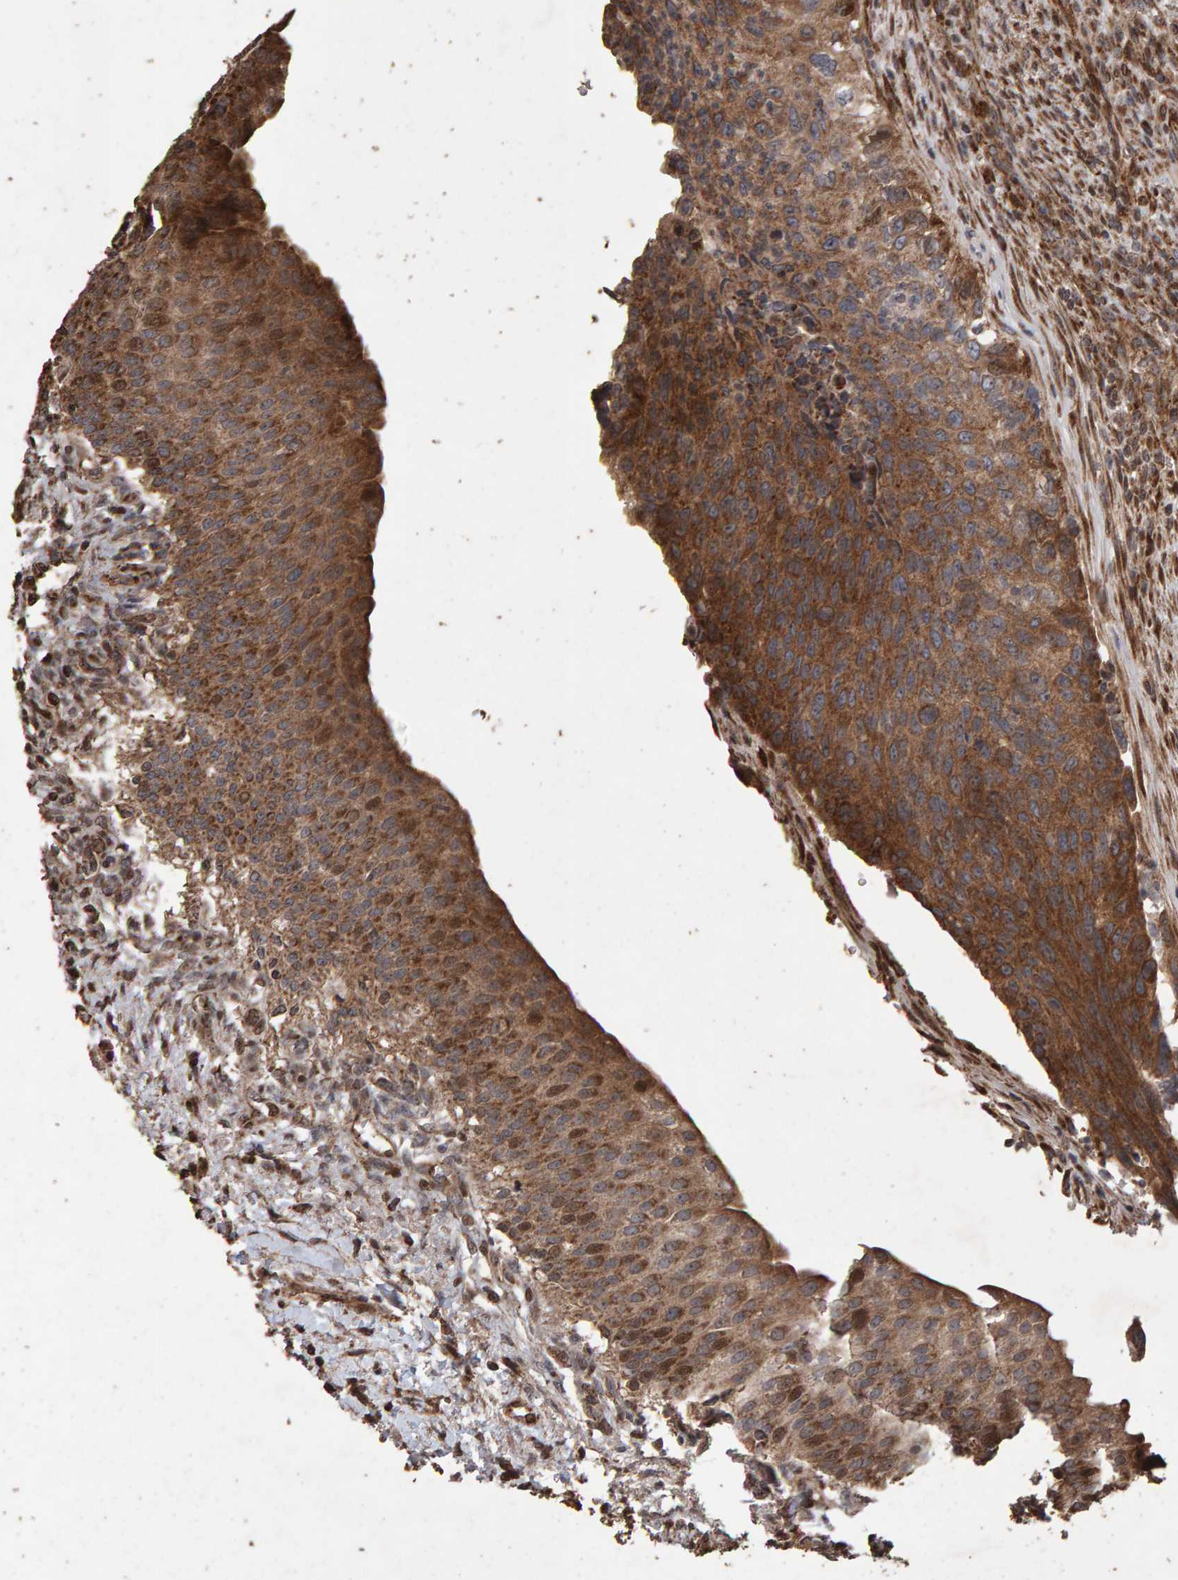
{"staining": {"intensity": "moderate", "quantity": ">75%", "location": "cytoplasmic/membranous"}, "tissue": "urinary bladder", "cell_type": "Urothelial cells", "image_type": "normal", "snomed": [{"axis": "morphology", "description": "Normal tissue, NOS"}, {"axis": "topography", "description": "Urinary bladder"}], "caption": "About >75% of urothelial cells in benign urinary bladder show moderate cytoplasmic/membranous protein staining as visualized by brown immunohistochemical staining.", "gene": "OSBP2", "patient": {"sex": "female", "age": 60}}